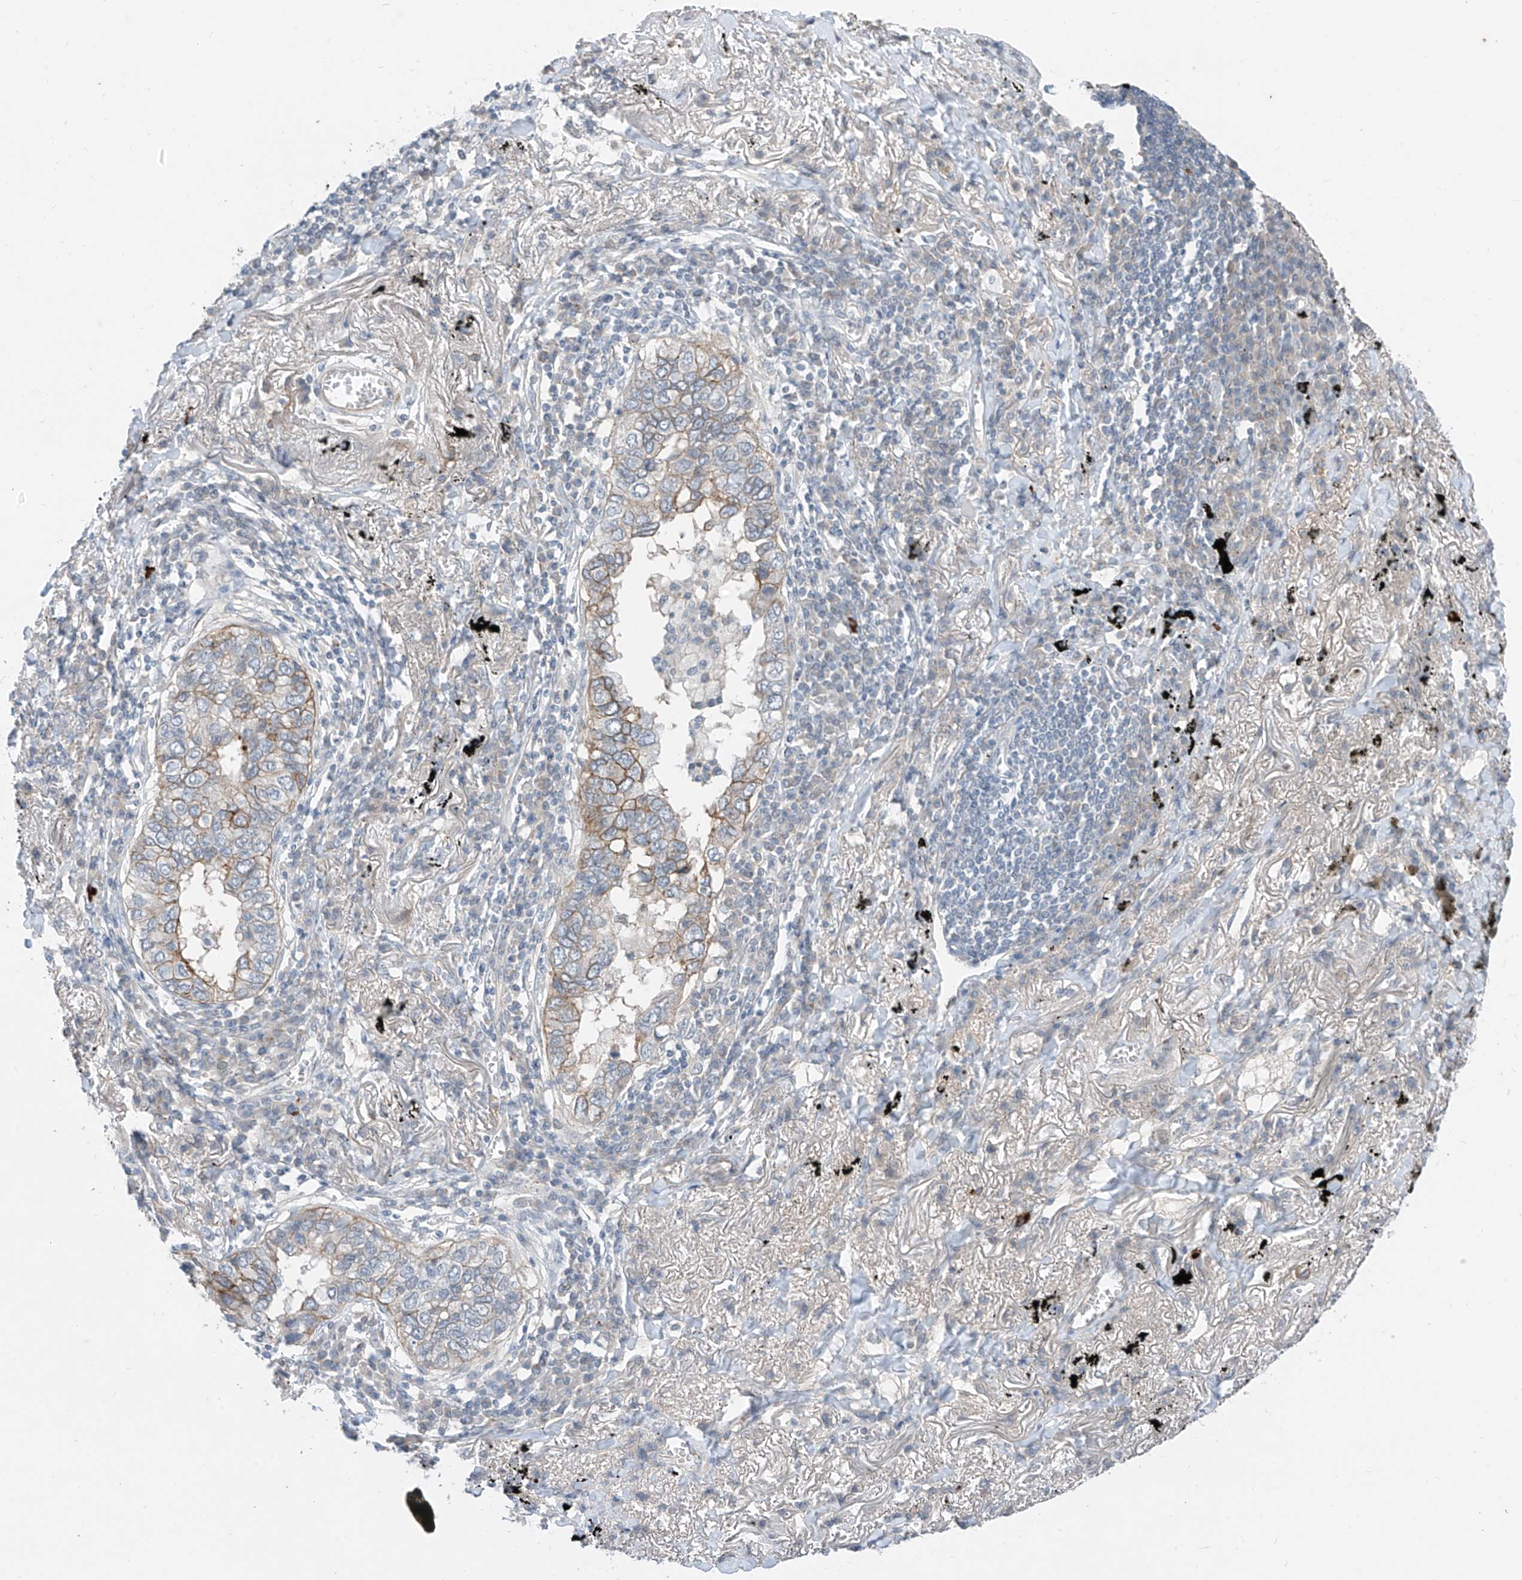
{"staining": {"intensity": "moderate", "quantity": "<25%", "location": "cytoplasmic/membranous"}, "tissue": "lung cancer", "cell_type": "Tumor cells", "image_type": "cancer", "snomed": [{"axis": "morphology", "description": "Adenocarcinoma, NOS"}, {"axis": "topography", "description": "Lung"}], "caption": "IHC (DAB) staining of human lung adenocarcinoma demonstrates moderate cytoplasmic/membranous protein positivity in about <25% of tumor cells.", "gene": "ABLIM2", "patient": {"sex": "male", "age": 65}}